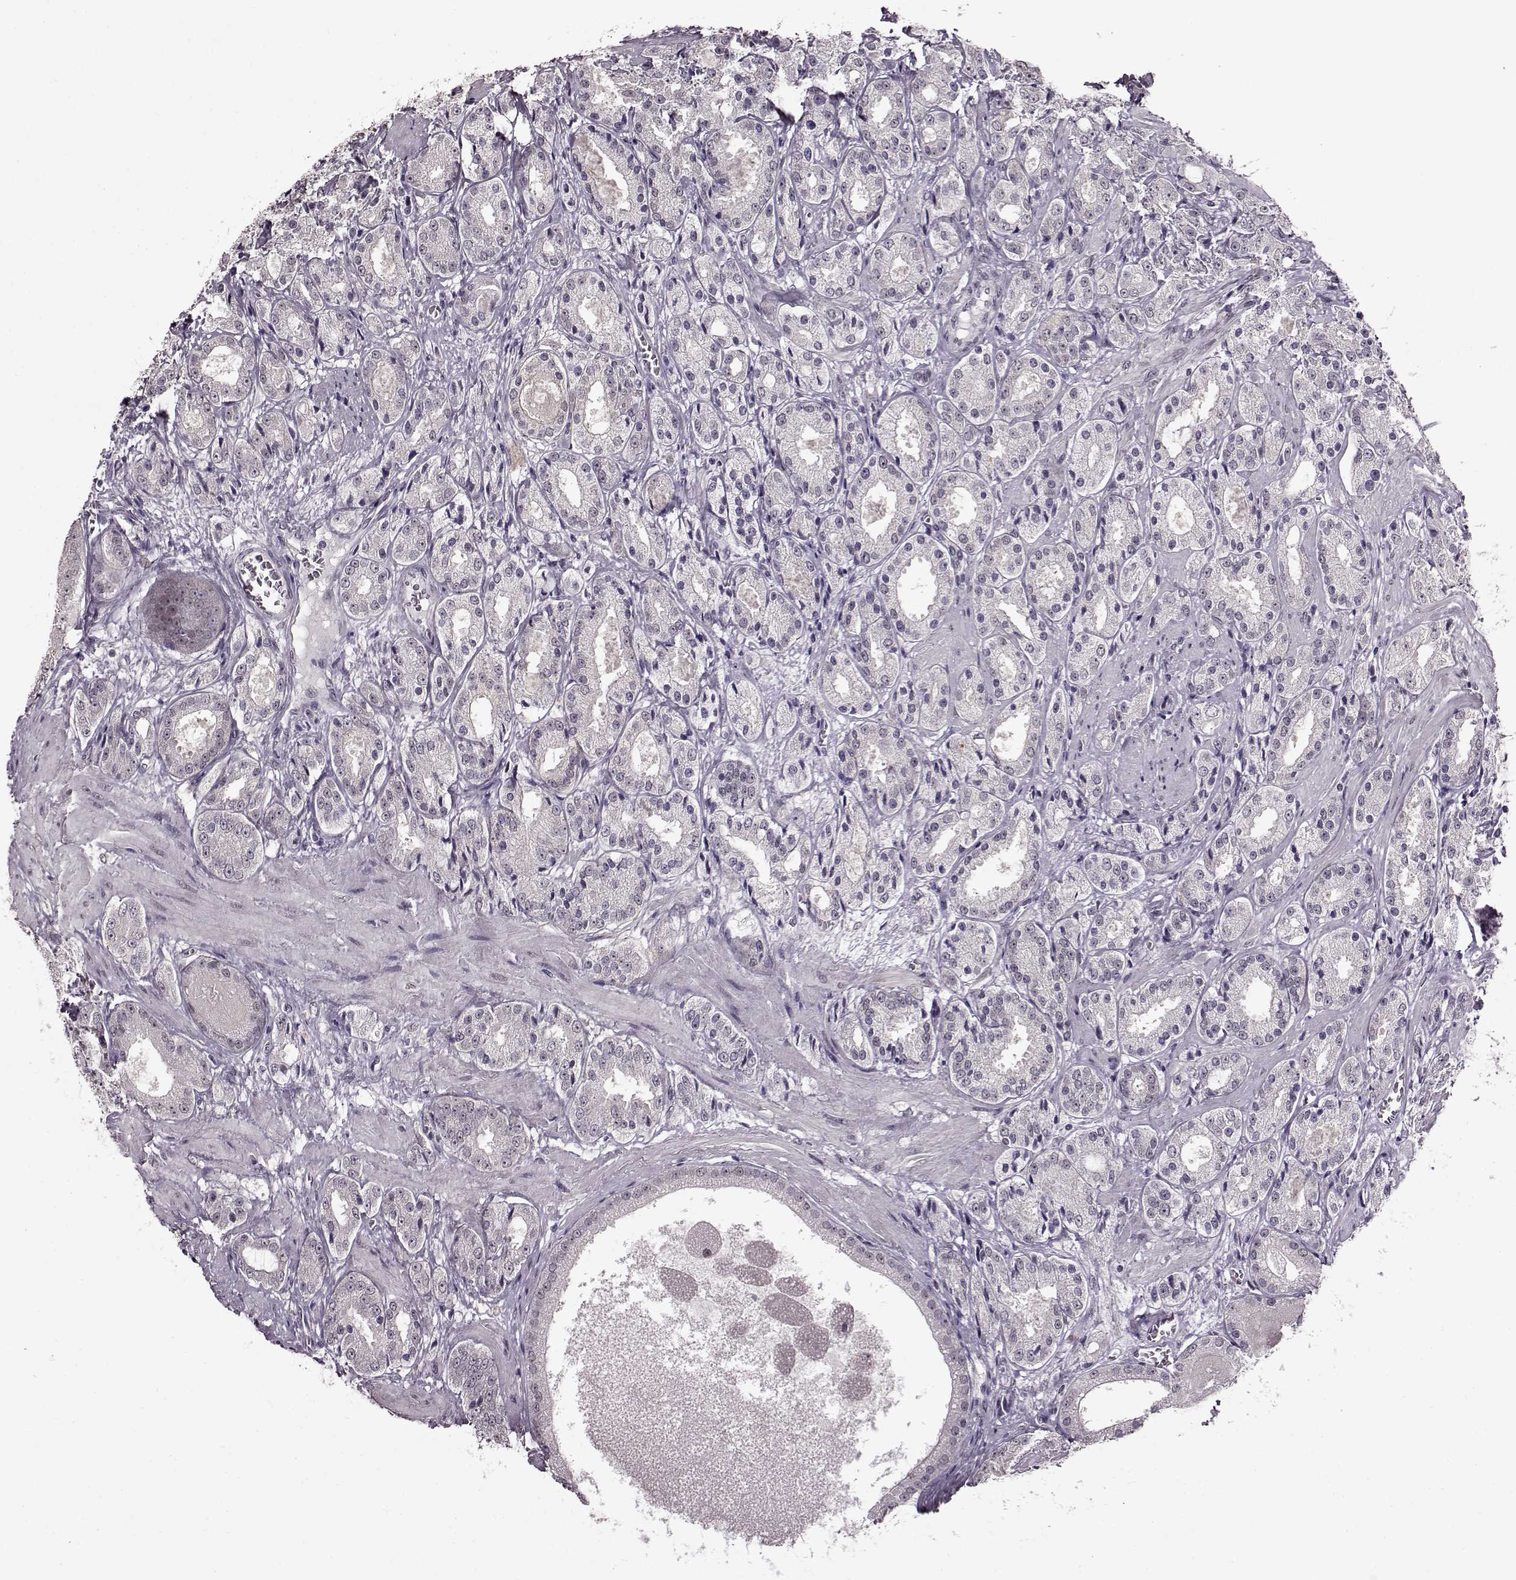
{"staining": {"intensity": "negative", "quantity": "none", "location": "none"}, "tissue": "prostate cancer", "cell_type": "Tumor cells", "image_type": "cancer", "snomed": [{"axis": "morphology", "description": "Adenocarcinoma, High grade"}, {"axis": "topography", "description": "Prostate"}], "caption": "The photomicrograph demonstrates no significant expression in tumor cells of adenocarcinoma (high-grade) (prostate).", "gene": "STX1B", "patient": {"sex": "male", "age": 66}}